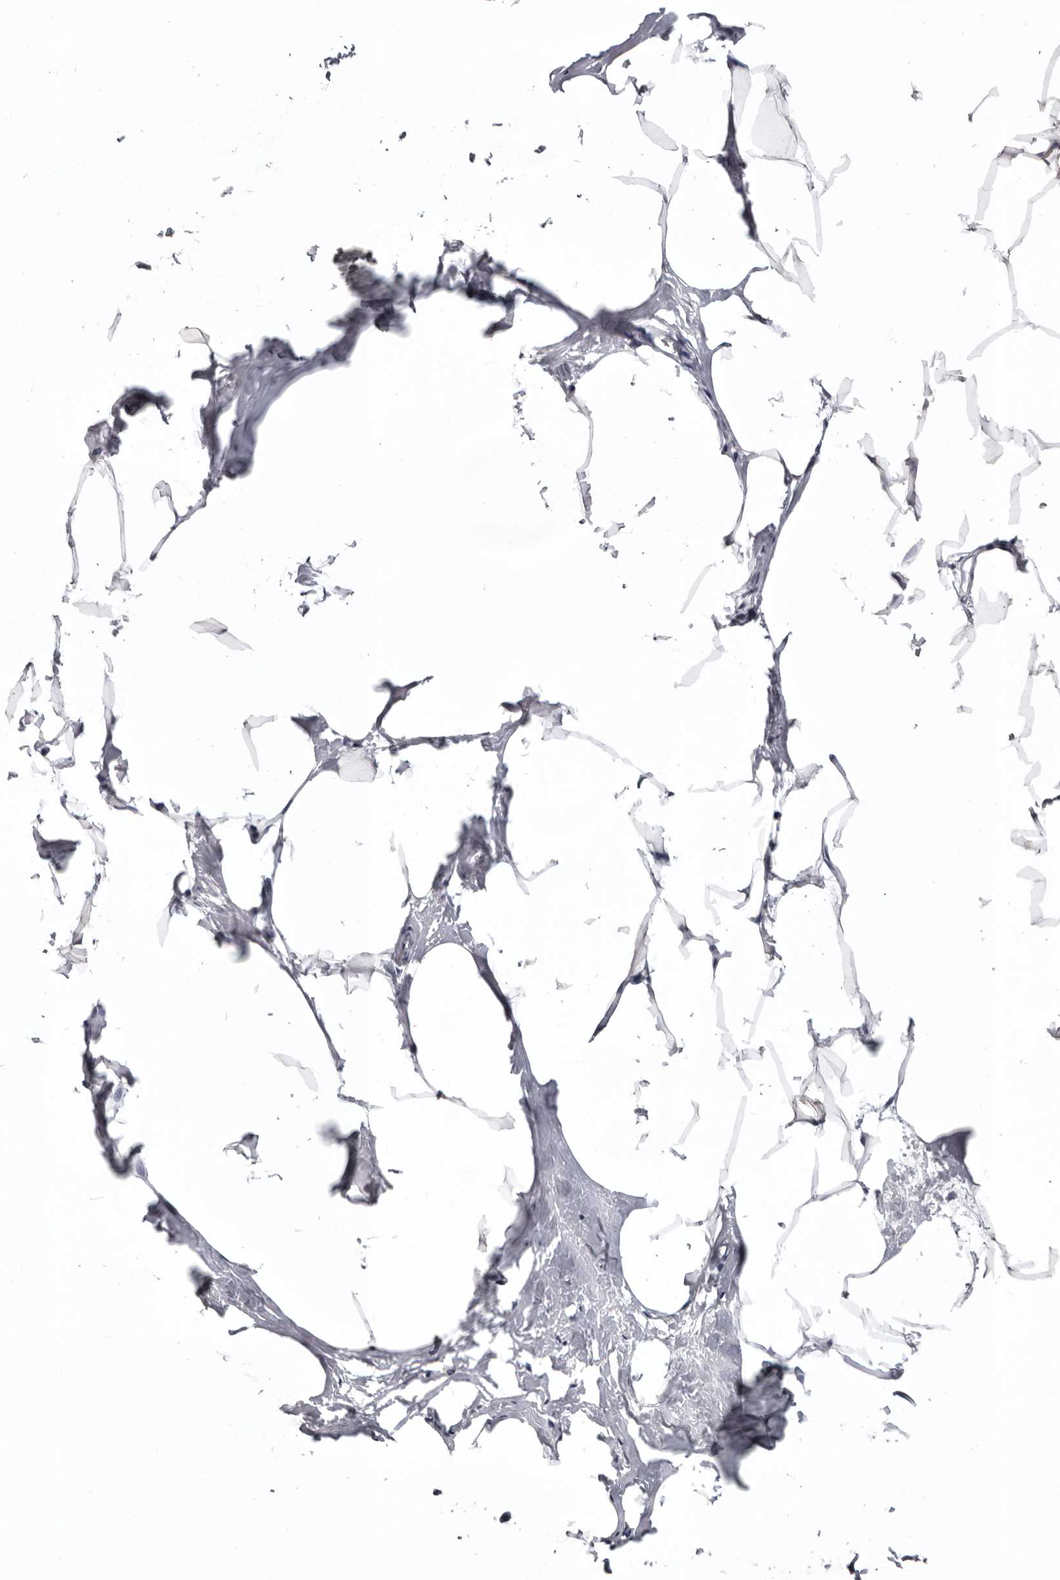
{"staining": {"intensity": "negative", "quantity": "none", "location": "none"}, "tissue": "breast", "cell_type": "Adipocytes", "image_type": "normal", "snomed": [{"axis": "morphology", "description": "Normal tissue, NOS"}, {"axis": "topography", "description": "Breast"}], "caption": "Protein analysis of unremarkable breast shows no significant expression in adipocytes.", "gene": "MDH1", "patient": {"sex": "female", "age": 62}}